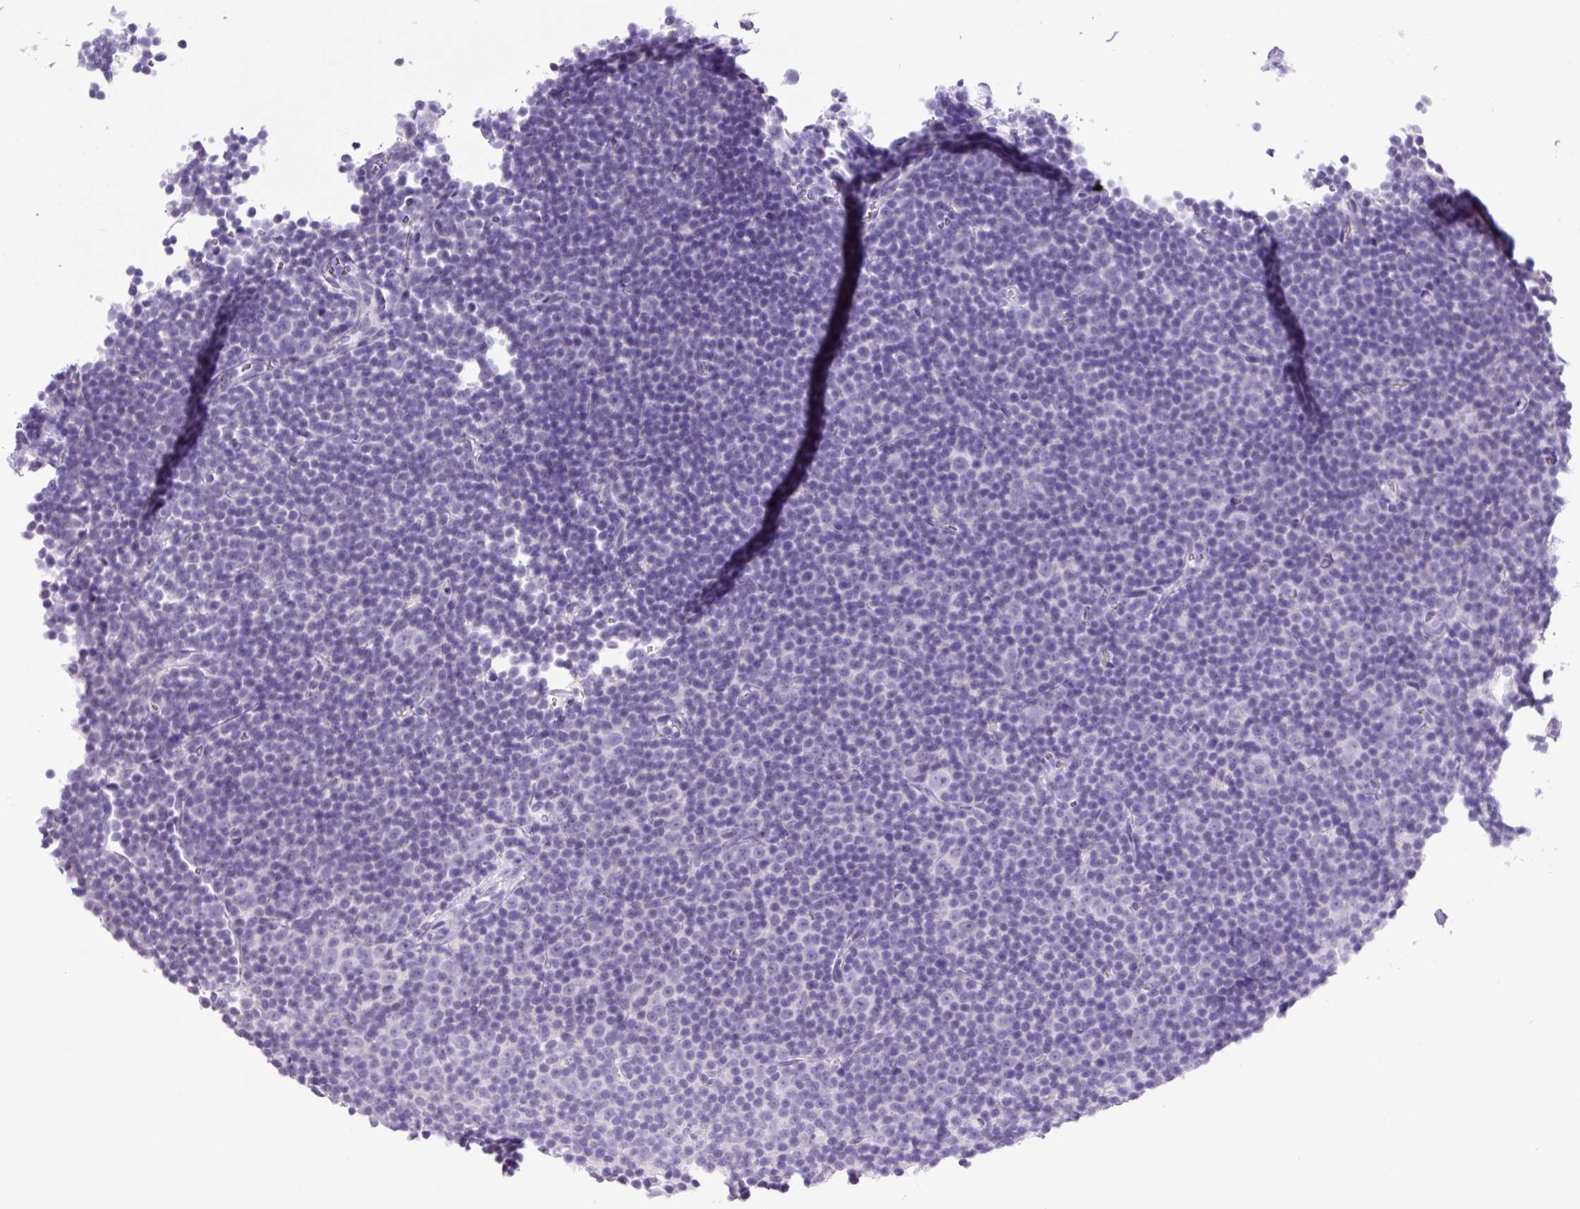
{"staining": {"intensity": "negative", "quantity": "none", "location": "none"}, "tissue": "lymphoma", "cell_type": "Tumor cells", "image_type": "cancer", "snomed": [{"axis": "morphology", "description": "Malignant lymphoma, non-Hodgkin's type, Low grade"}, {"axis": "topography", "description": "Lymph node"}], "caption": "Tumor cells show no significant protein expression in low-grade malignant lymphoma, non-Hodgkin's type.", "gene": "CHGA", "patient": {"sex": "female", "age": 67}}